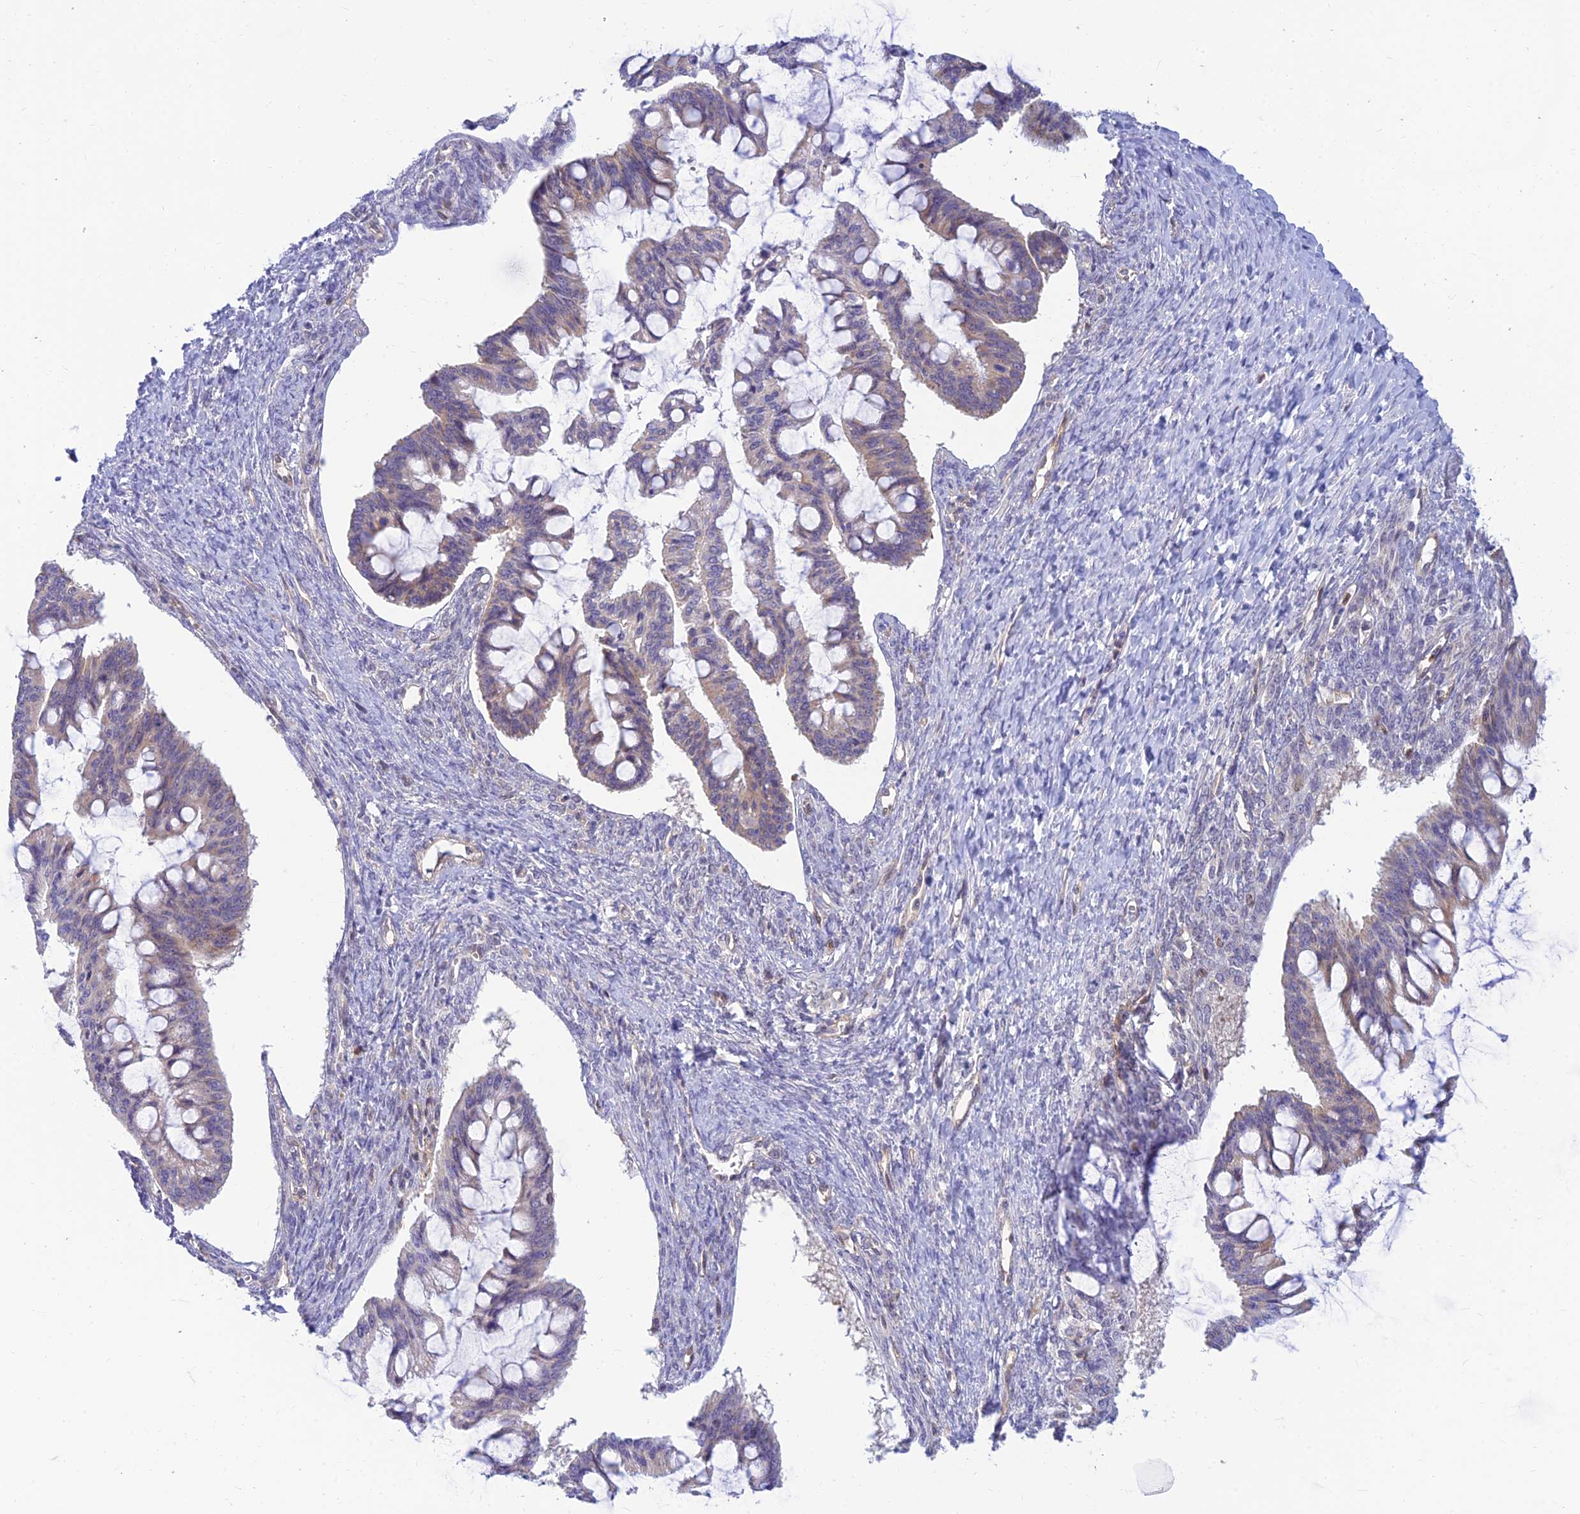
{"staining": {"intensity": "weak", "quantity": "<25%", "location": "cytoplasmic/membranous"}, "tissue": "ovarian cancer", "cell_type": "Tumor cells", "image_type": "cancer", "snomed": [{"axis": "morphology", "description": "Cystadenocarcinoma, mucinous, NOS"}, {"axis": "topography", "description": "Ovary"}], "caption": "Tumor cells are negative for brown protein staining in ovarian cancer. (Stains: DAB IHC with hematoxylin counter stain, Microscopy: brightfield microscopy at high magnification).", "gene": "LYSMD2", "patient": {"sex": "female", "age": 73}}